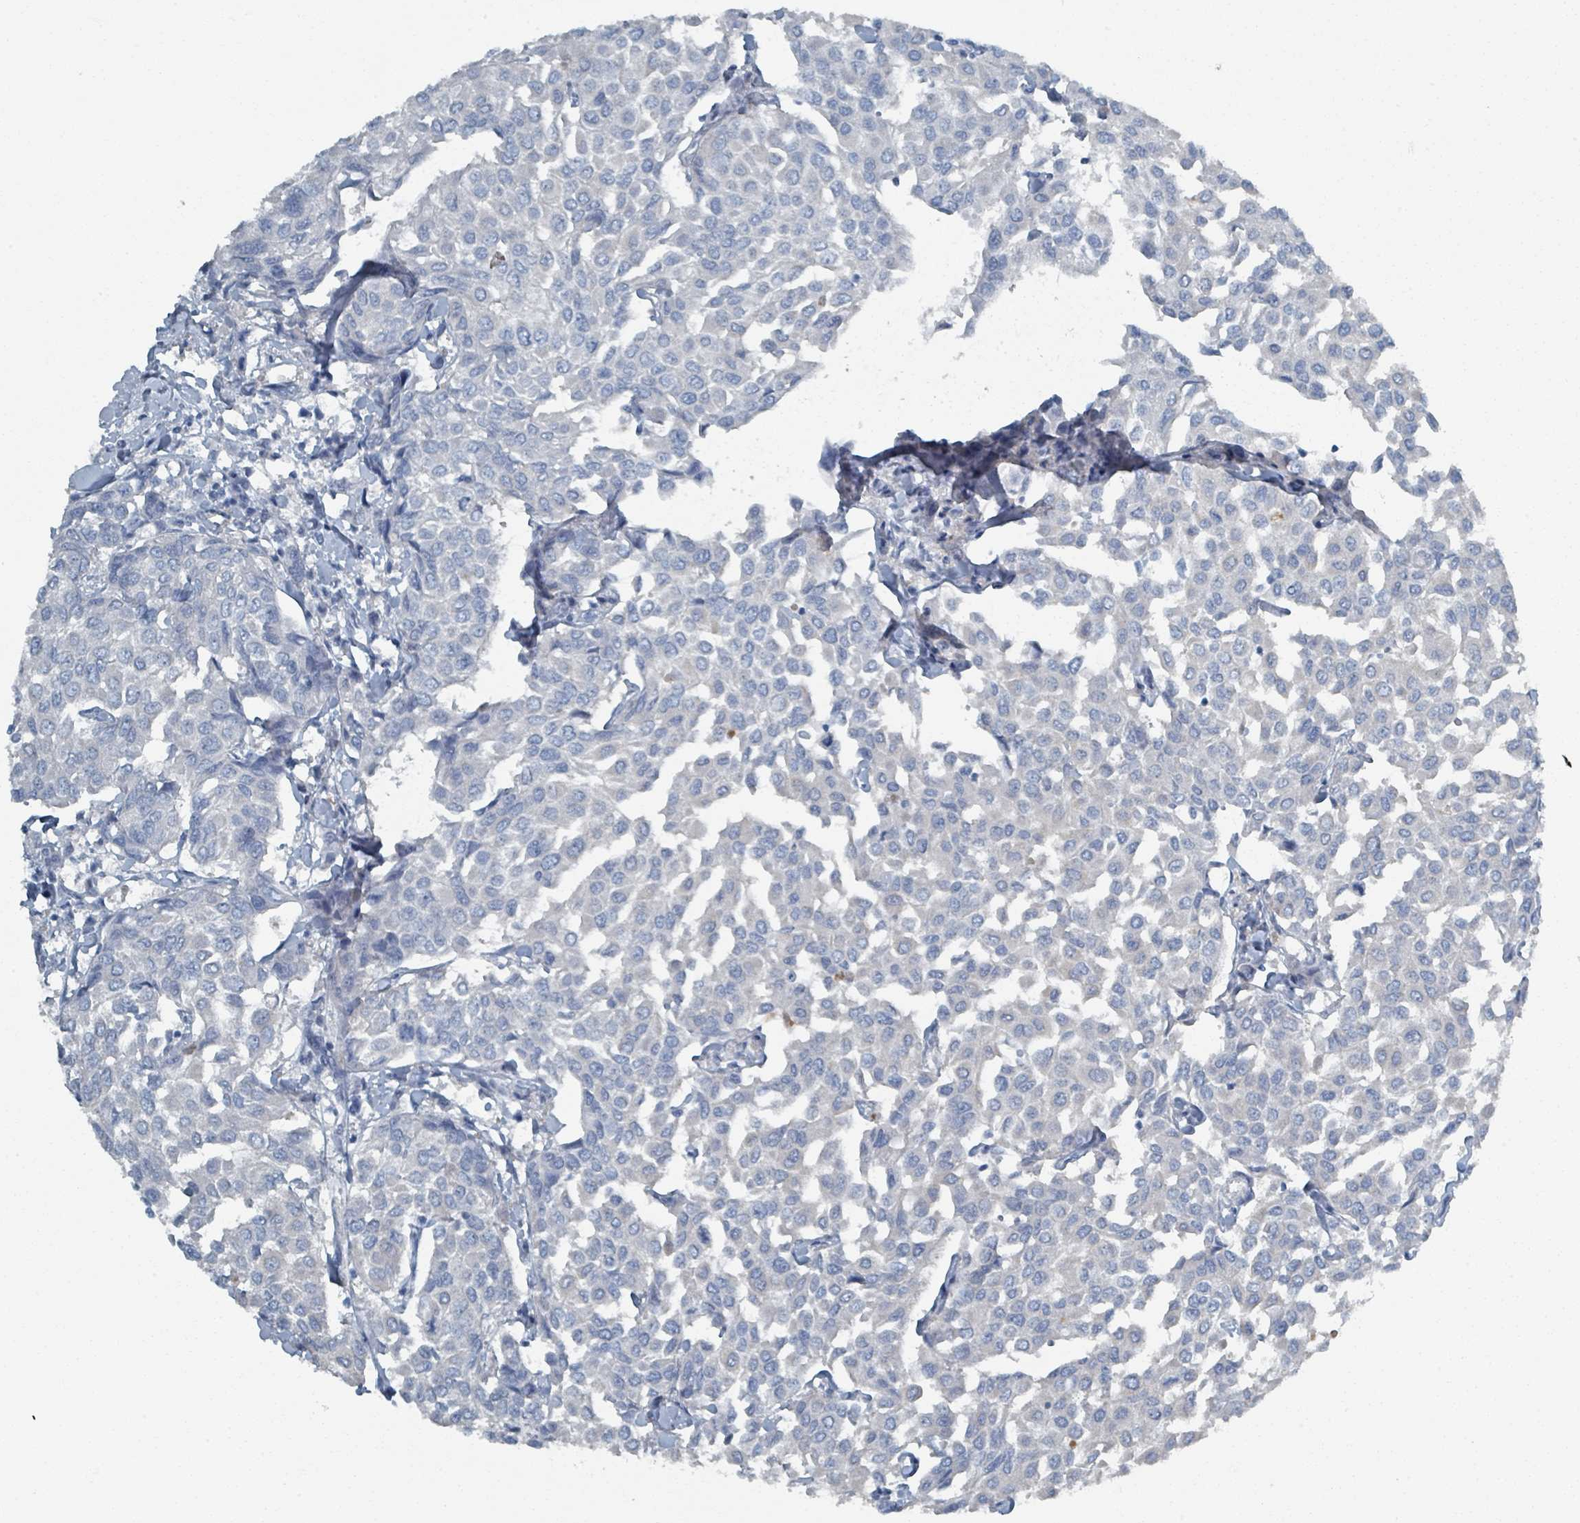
{"staining": {"intensity": "negative", "quantity": "none", "location": "none"}, "tissue": "breast cancer", "cell_type": "Tumor cells", "image_type": "cancer", "snomed": [{"axis": "morphology", "description": "Duct carcinoma"}, {"axis": "topography", "description": "Breast"}], "caption": "Tumor cells show no significant expression in breast cancer (intraductal carcinoma). Nuclei are stained in blue.", "gene": "GAMT", "patient": {"sex": "female", "age": 55}}